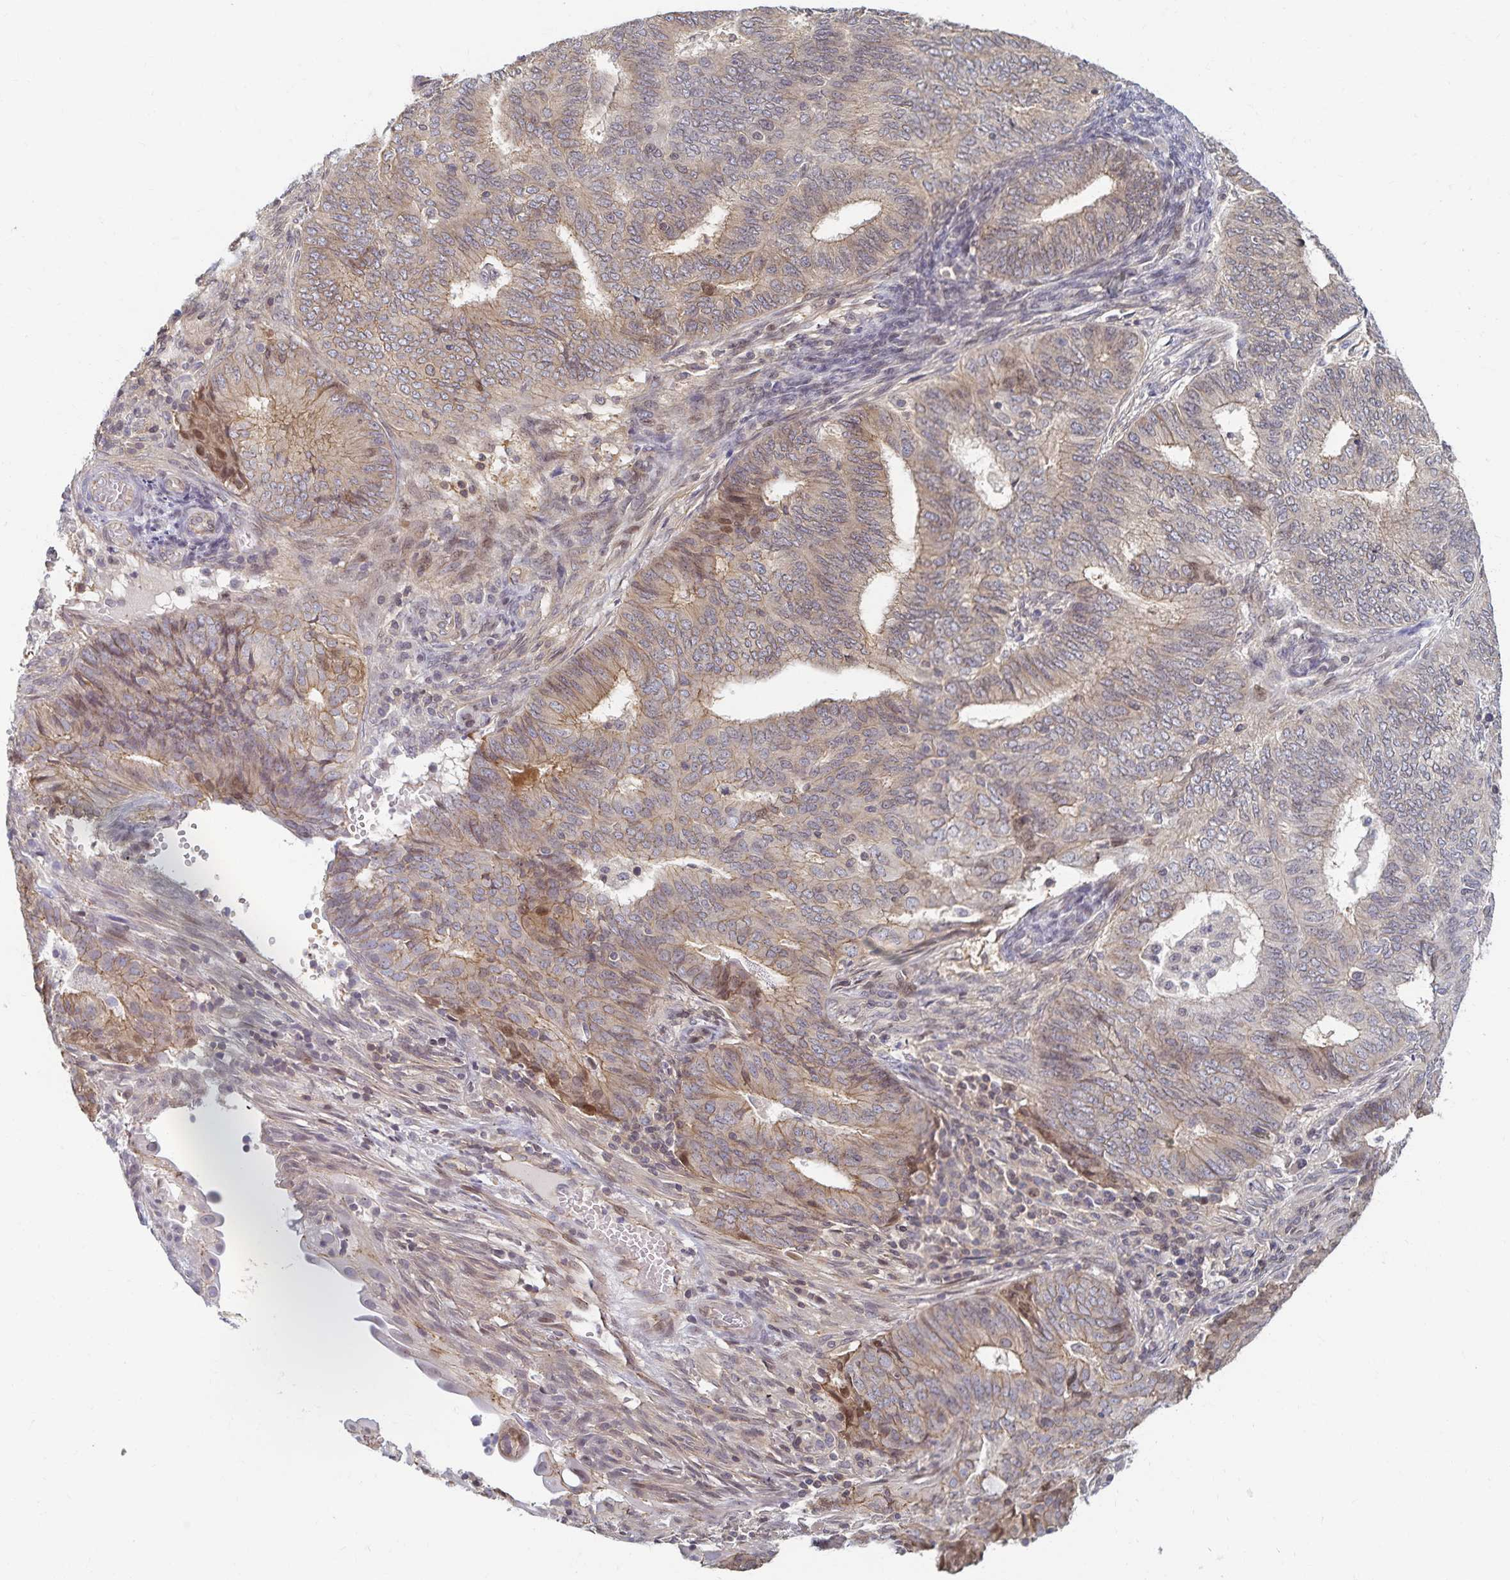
{"staining": {"intensity": "weak", "quantity": "<25%", "location": "cytoplasmic/membranous,nuclear"}, "tissue": "endometrial cancer", "cell_type": "Tumor cells", "image_type": "cancer", "snomed": [{"axis": "morphology", "description": "Adenocarcinoma, NOS"}, {"axis": "topography", "description": "Endometrium"}], "caption": "An IHC photomicrograph of endometrial cancer (adenocarcinoma) is shown. There is no staining in tumor cells of endometrial cancer (adenocarcinoma).", "gene": "RAB9B", "patient": {"sex": "female", "age": 62}}